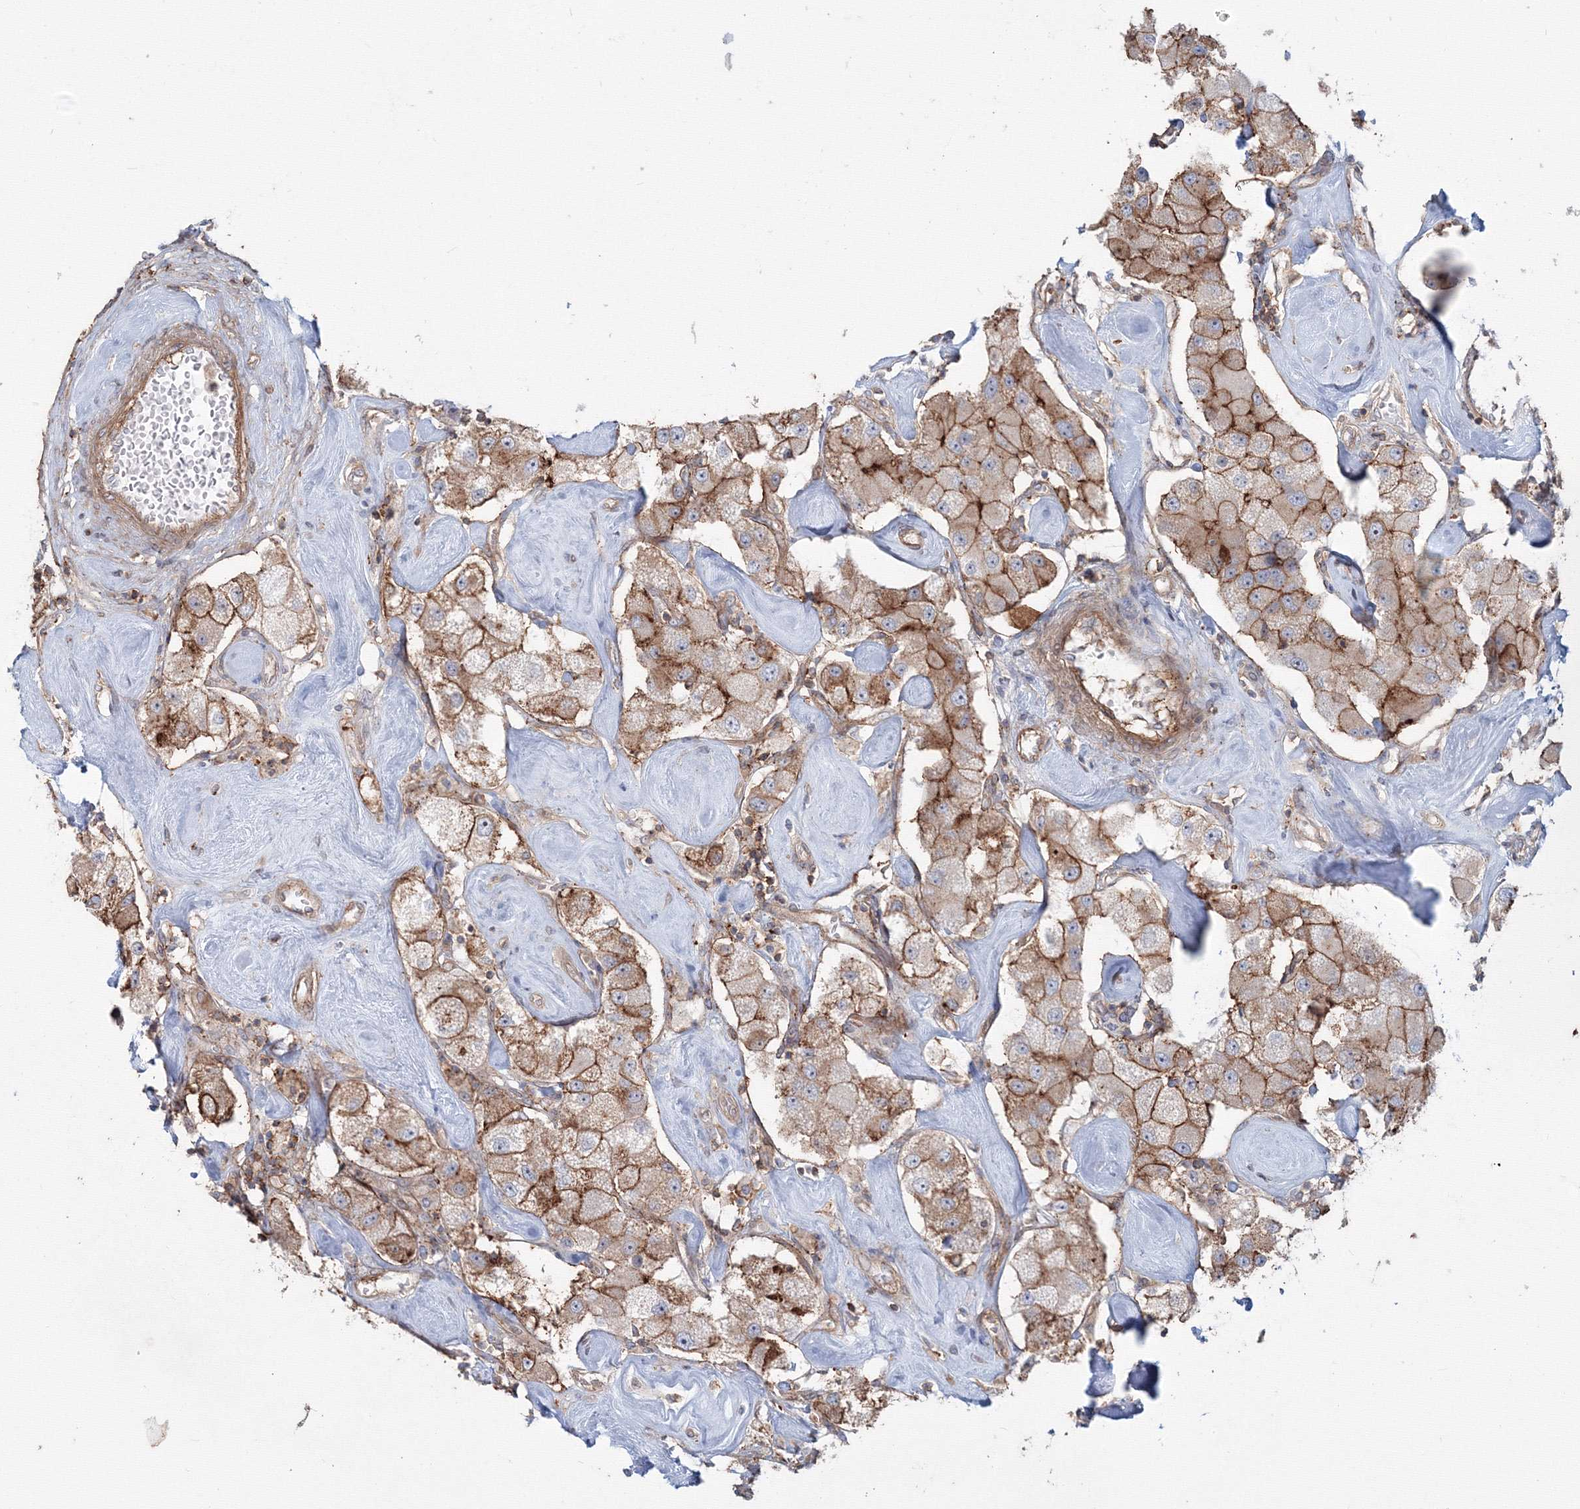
{"staining": {"intensity": "moderate", "quantity": ">75%", "location": "cytoplasmic/membranous"}, "tissue": "carcinoid", "cell_type": "Tumor cells", "image_type": "cancer", "snomed": [{"axis": "morphology", "description": "Carcinoid, malignant, NOS"}, {"axis": "topography", "description": "Pancreas"}], "caption": "Immunohistochemical staining of carcinoid (malignant) exhibits medium levels of moderate cytoplasmic/membranous protein expression in approximately >75% of tumor cells. (Brightfield microscopy of DAB IHC at high magnification).", "gene": "SH3PXD2A", "patient": {"sex": "male", "age": 41}}